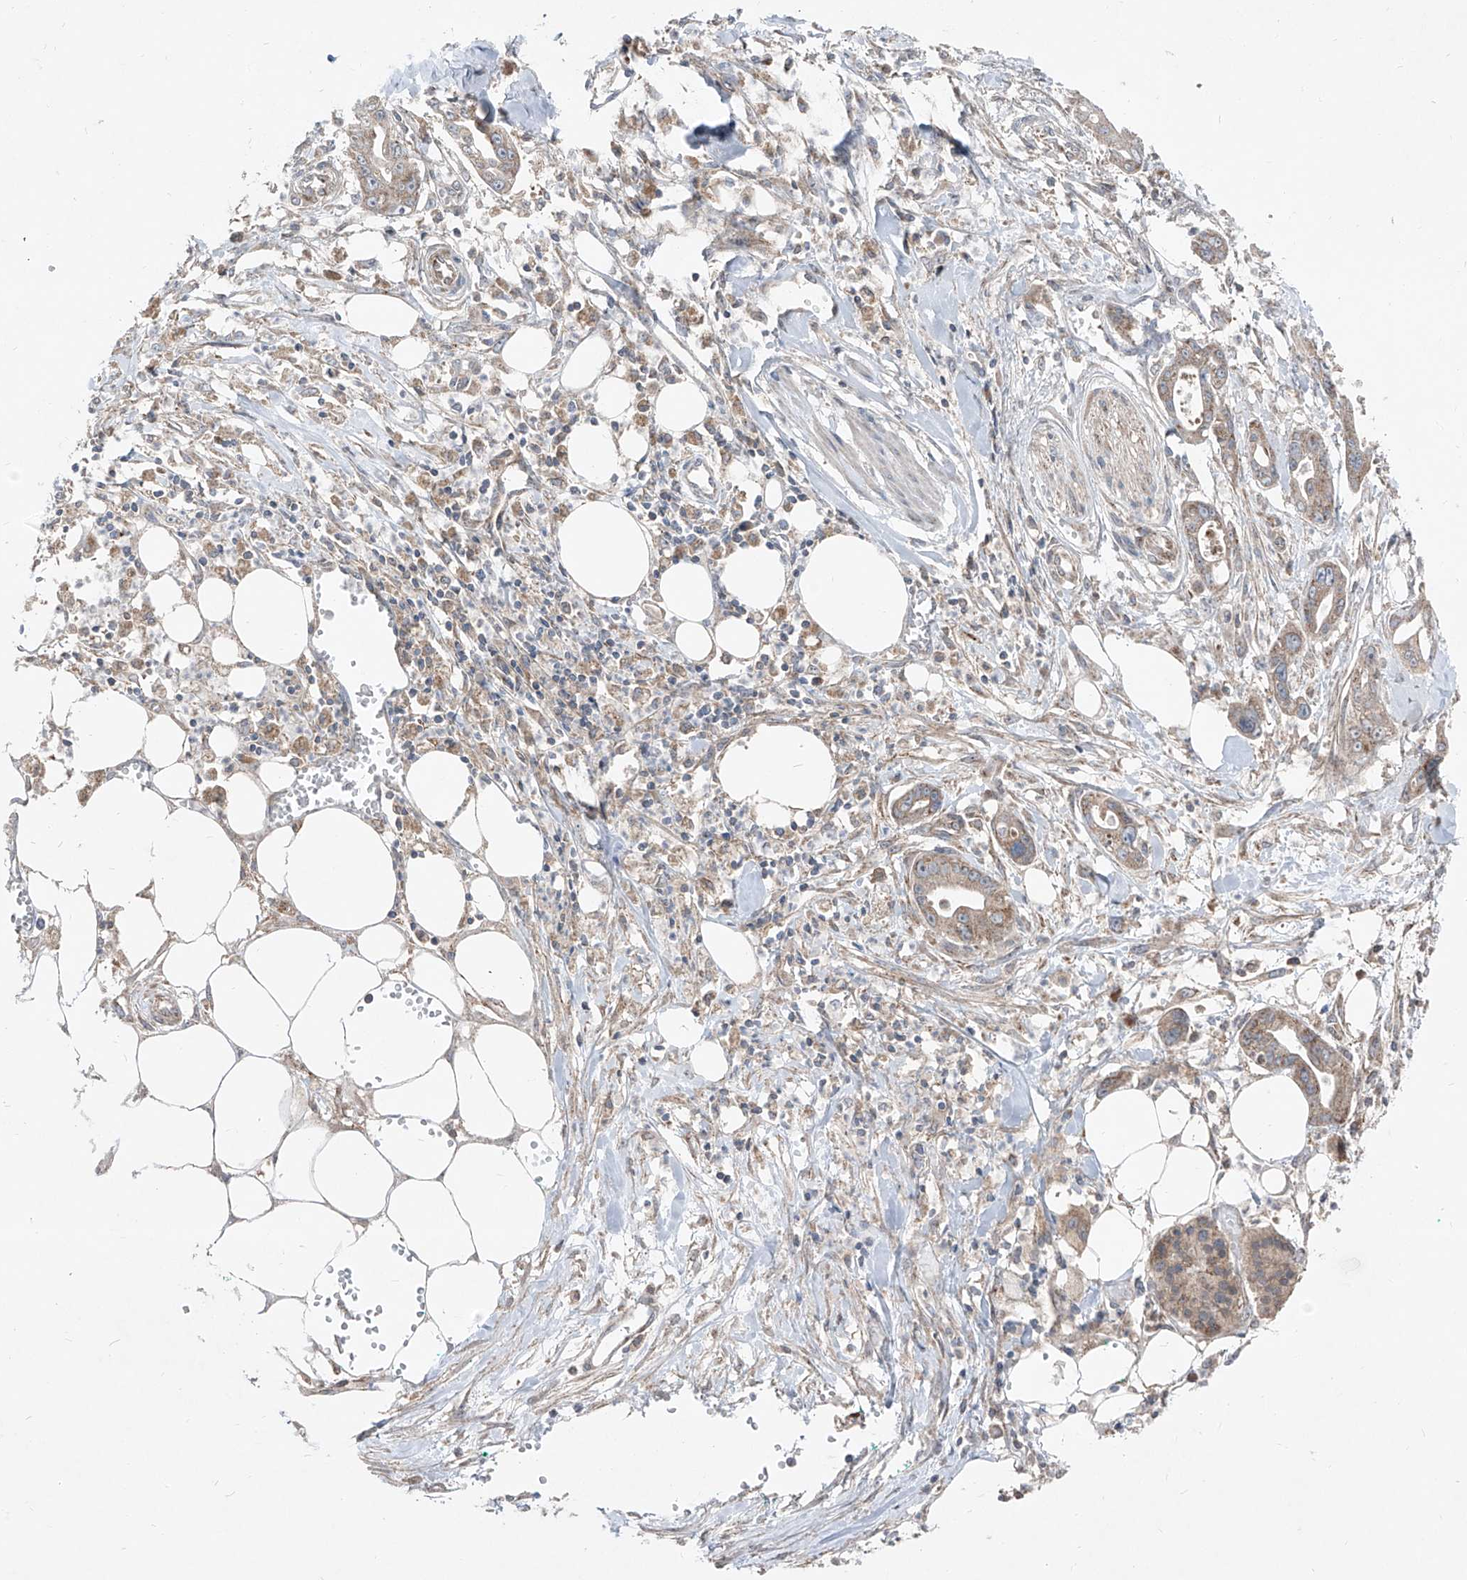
{"staining": {"intensity": "weak", "quantity": "25%-75%", "location": "cytoplasmic/membranous"}, "tissue": "pancreatic cancer", "cell_type": "Tumor cells", "image_type": "cancer", "snomed": [{"axis": "morphology", "description": "Adenocarcinoma, NOS"}, {"axis": "topography", "description": "Pancreas"}], "caption": "IHC photomicrograph of neoplastic tissue: human pancreatic cancer (adenocarcinoma) stained using immunohistochemistry exhibits low levels of weak protein expression localized specifically in the cytoplasmic/membranous of tumor cells, appearing as a cytoplasmic/membranous brown color.", "gene": "ABCD3", "patient": {"sex": "male", "age": 68}}